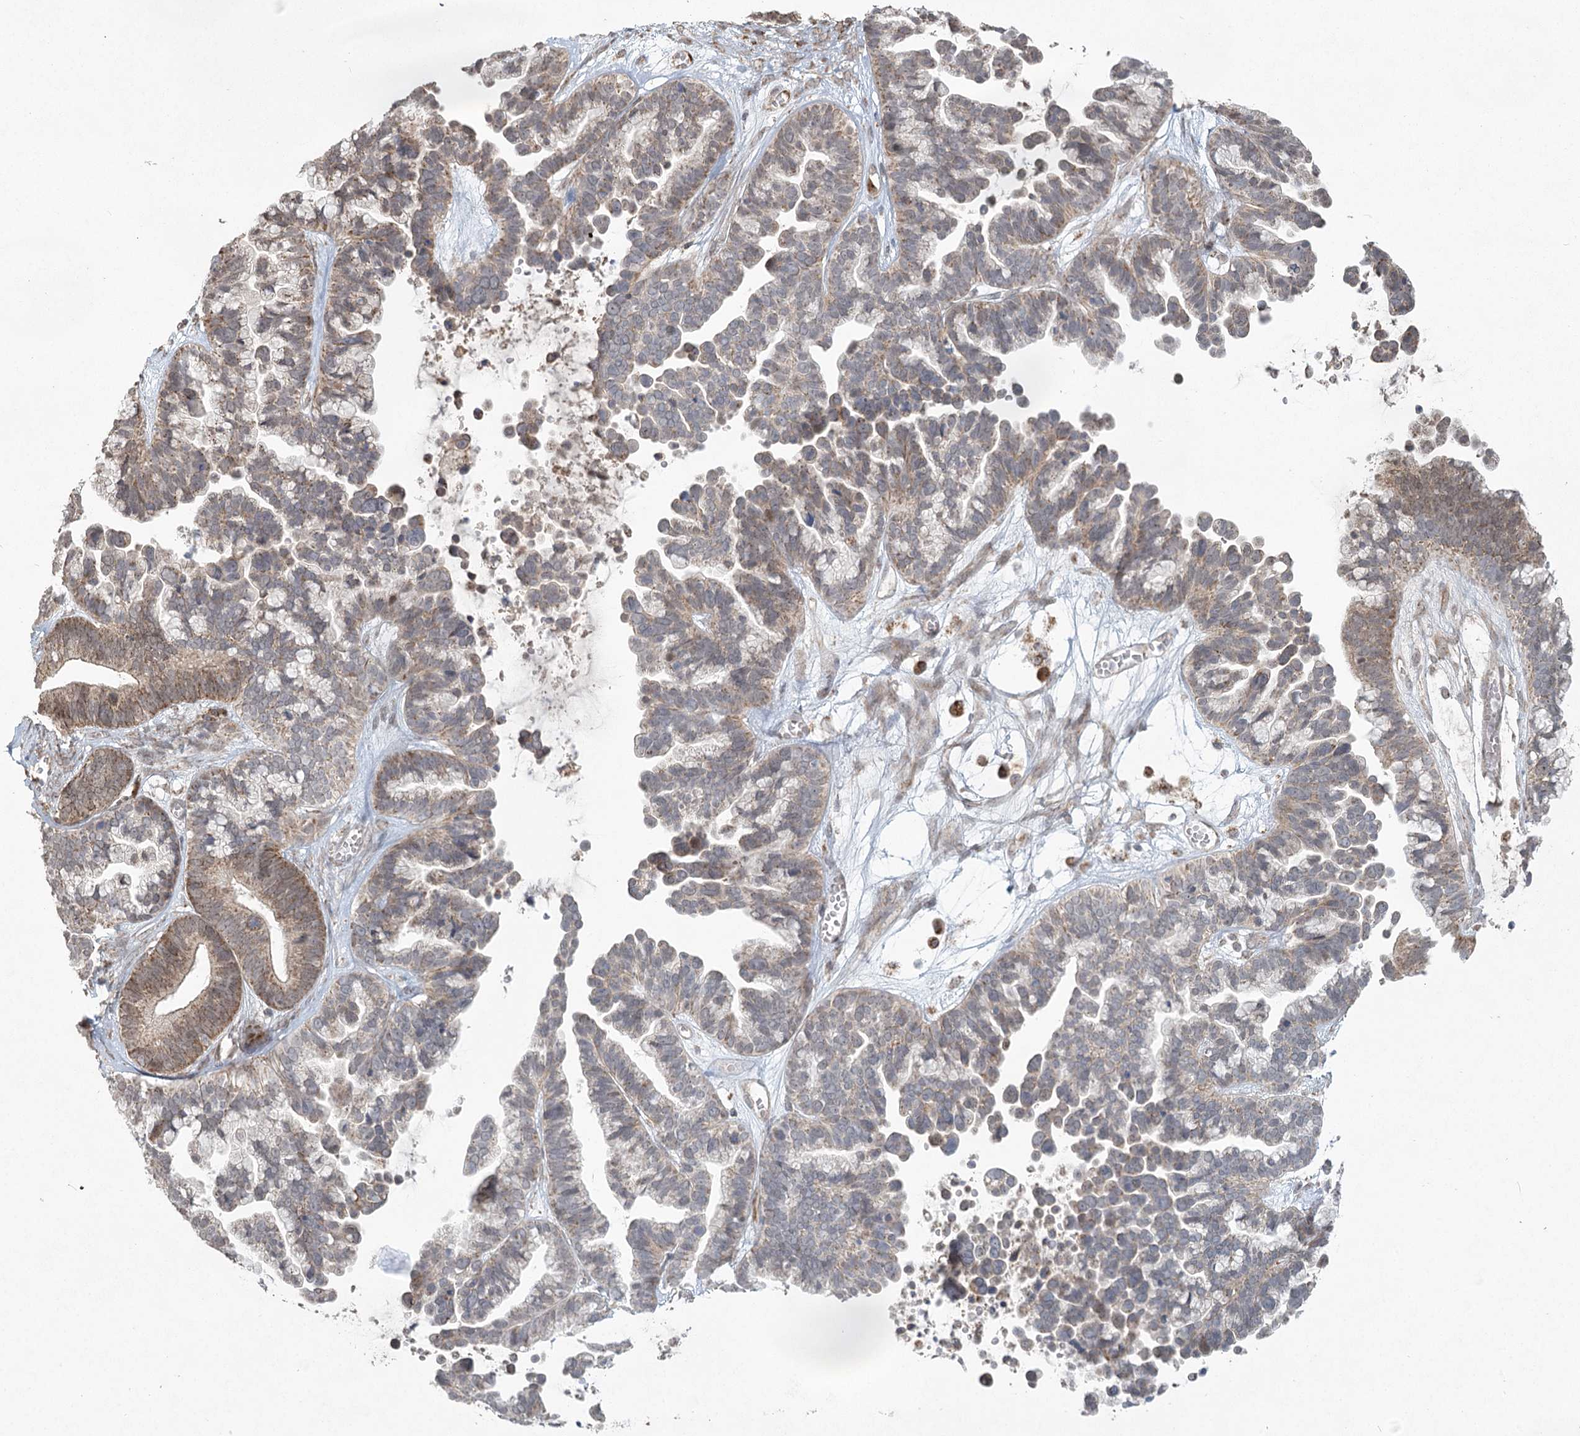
{"staining": {"intensity": "moderate", "quantity": "25%-75%", "location": "cytoplasmic/membranous"}, "tissue": "ovarian cancer", "cell_type": "Tumor cells", "image_type": "cancer", "snomed": [{"axis": "morphology", "description": "Cystadenocarcinoma, serous, NOS"}, {"axis": "topography", "description": "Ovary"}], "caption": "Immunohistochemistry histopathology image of ovarian cancer stained for a protein (brown), which shows medium levels of moderate cytoplasmic/membranous positivity in about 25%-75% of tumor cells.", "gene": "LACTB", "patient": {"sex": "female", "age": 56}}